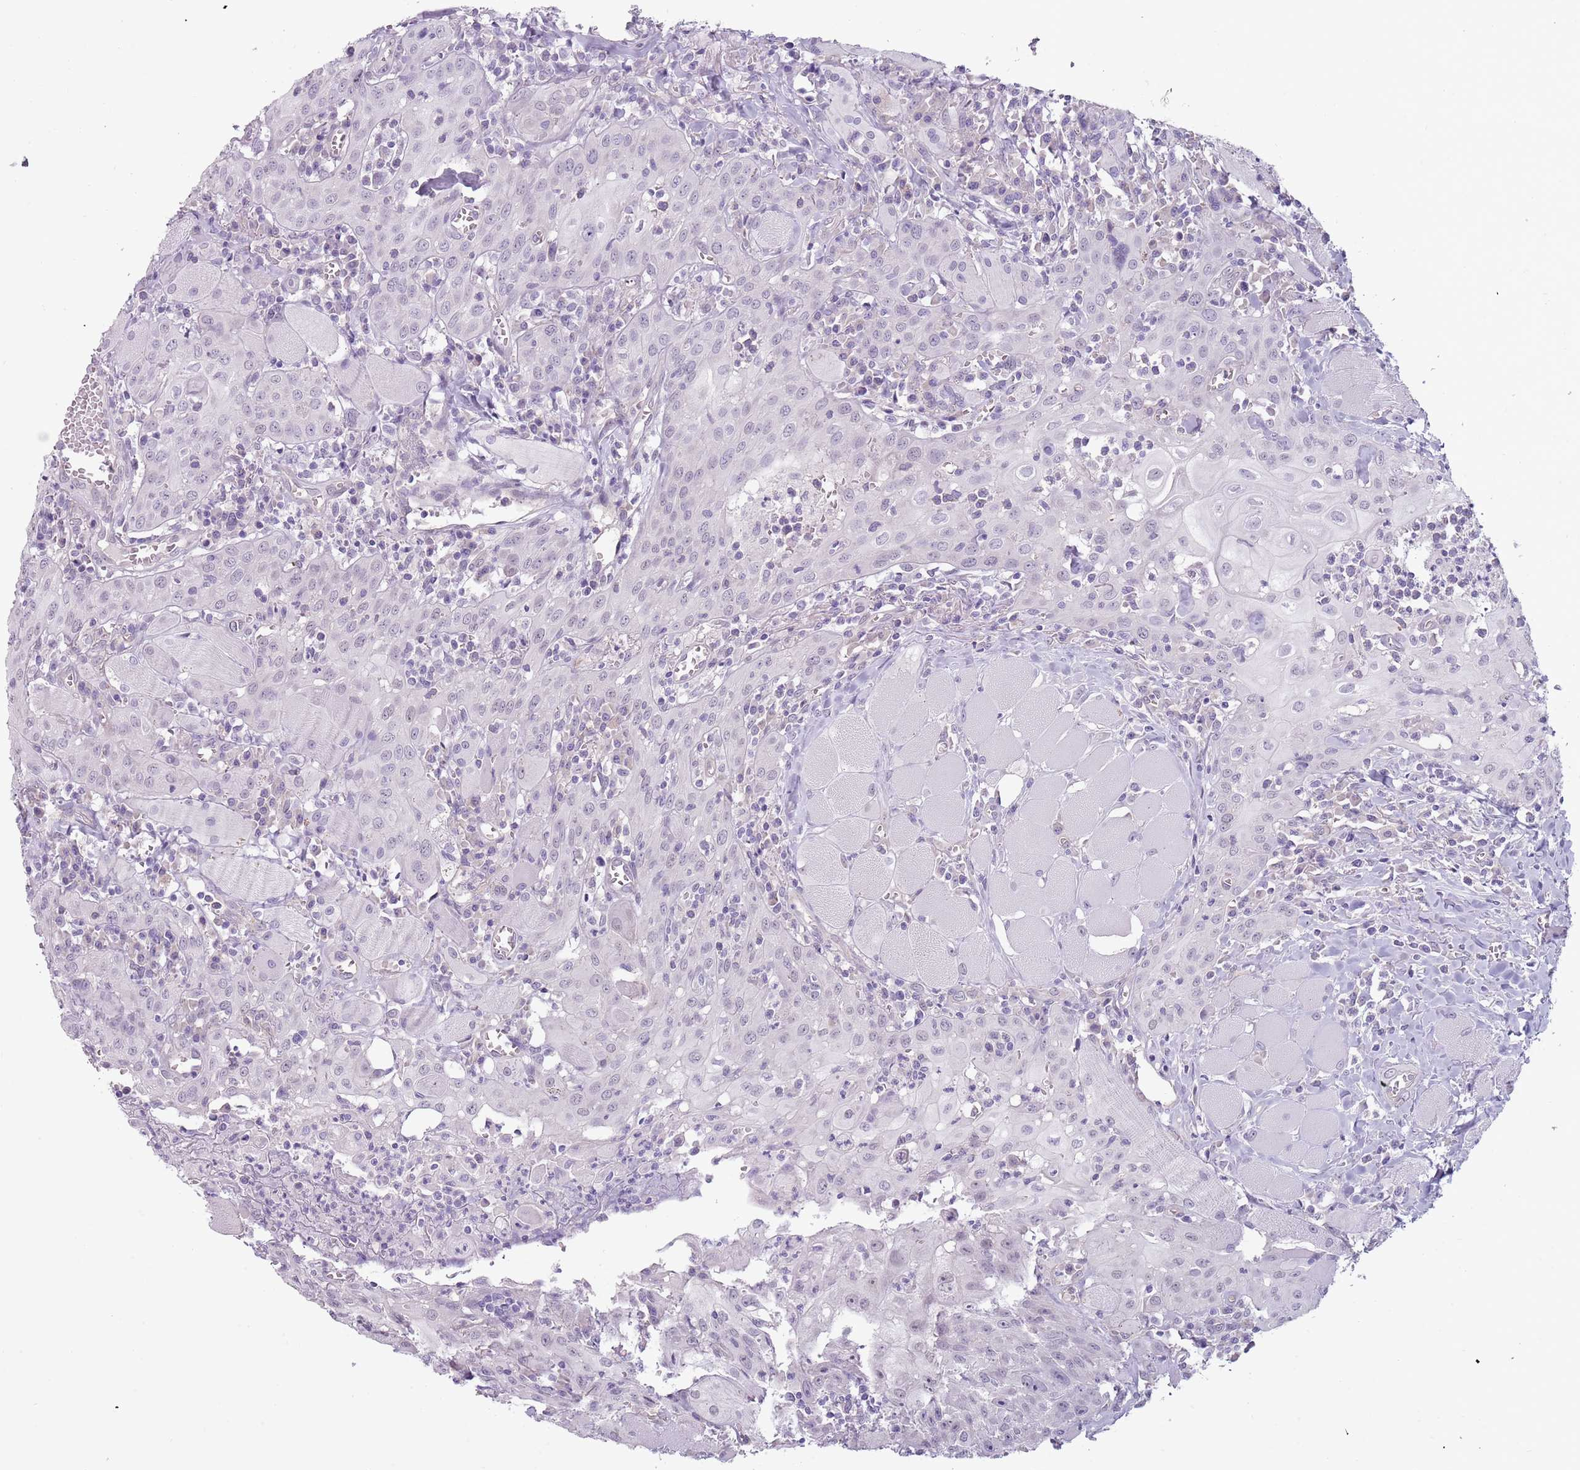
{"staining": {"intensity": "negative", "quantity": "none", "location": "none"}, "tissue": "head and neck cancer", "cell_type": "Tumor cells", "image_type": "cancer", "snomed": [{"axis": "morphology", "description": "Squamous cell carcinoma, NOS"}, {"axis": "topography", "description": "Oral tissue"}, {"axis": "topography", "description": "Head-Neck"}], "caption": "The IHC photomicrograph has no significant positivity in tumor cells of head and neck cancer tissue.", "gene": "RFX2", "patient": {"sex": "female", "age": 70}}